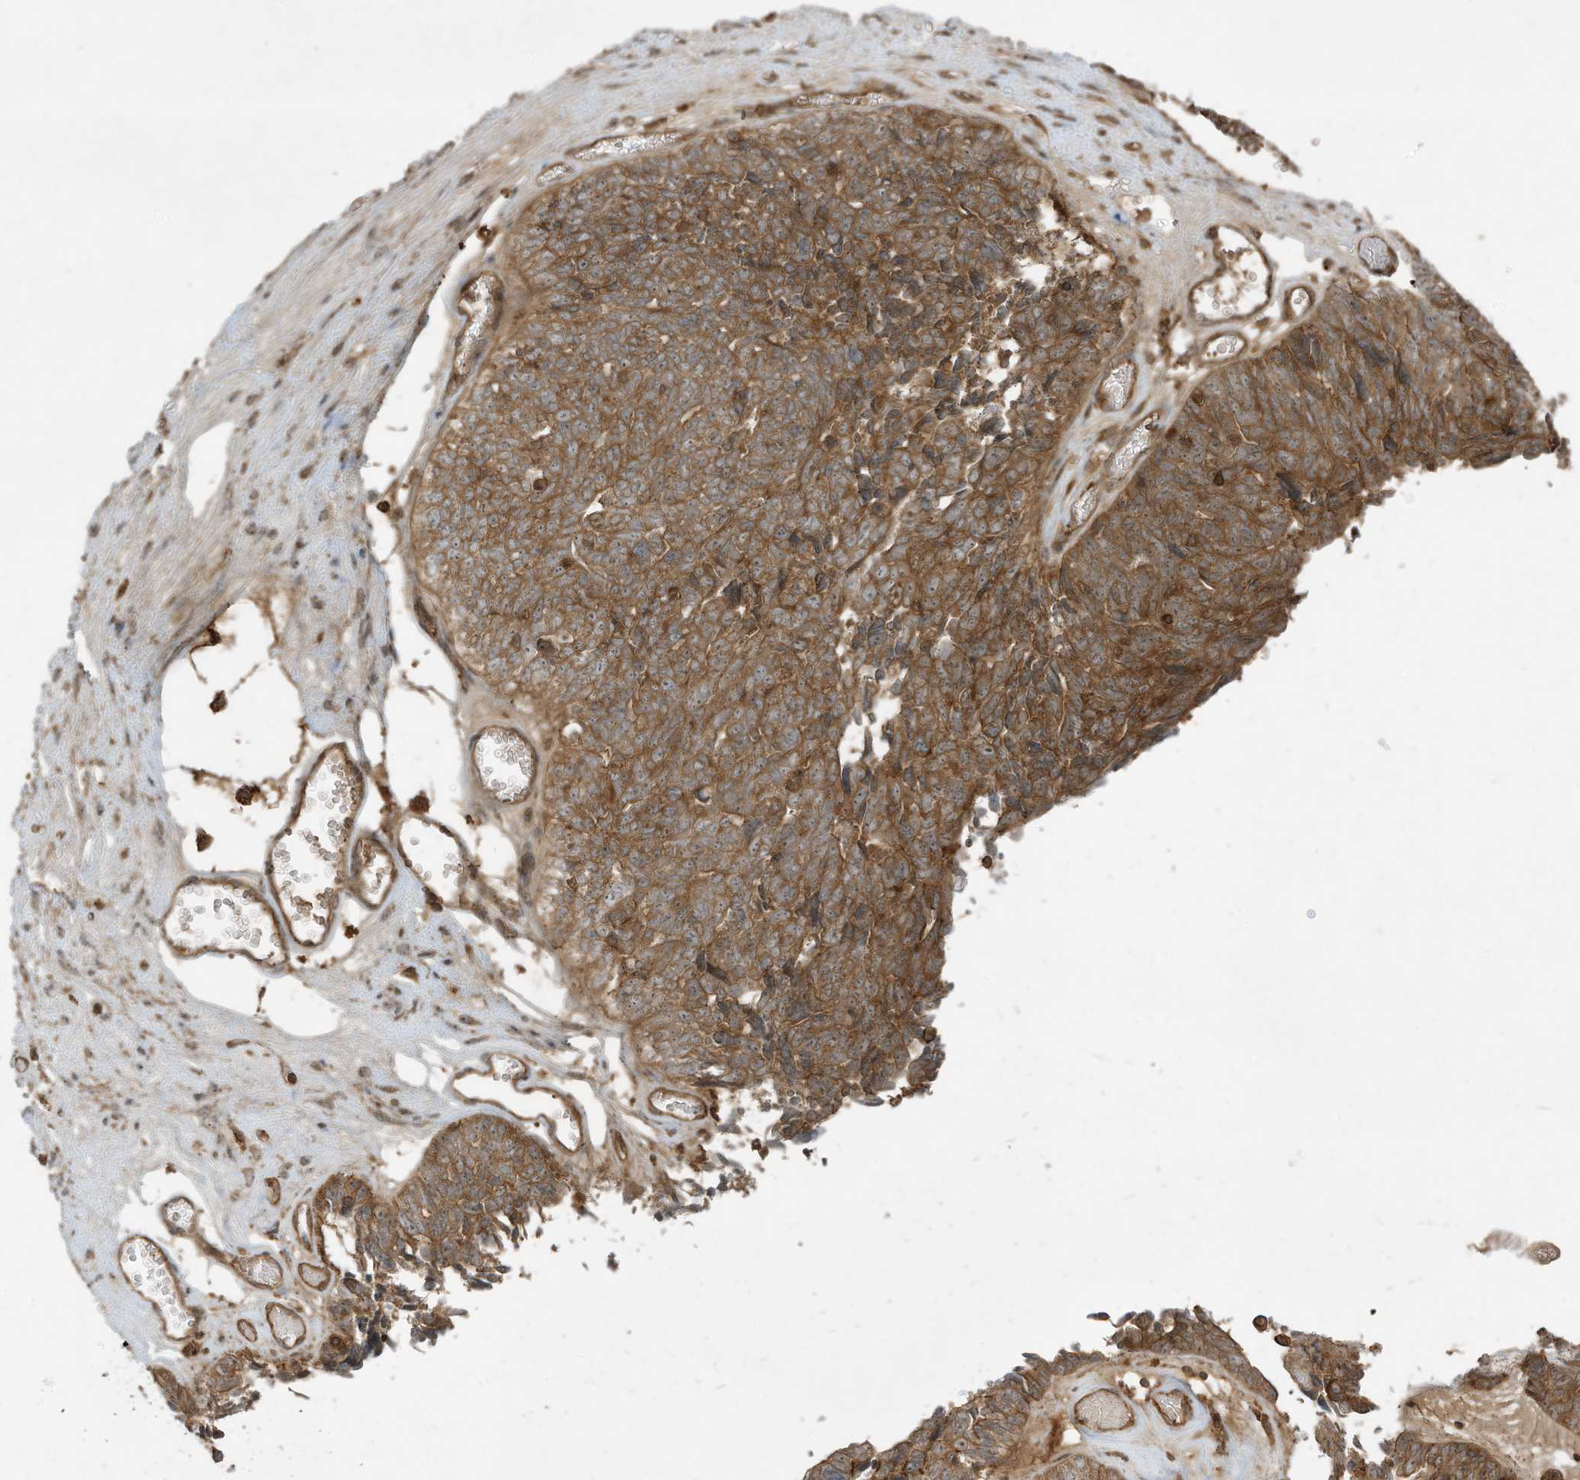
{"staining": {"intensity": "moderate", "quantity": ">75%", "location": "cytoplasmic/membranous"}, "tissue": "ovarian cancer", "cell_type": "Tumor cells", "image_type": "cancer", "snomed": [{"axis": "morphology", "description": "Cystadenocarcinoma, serous, NOS"}, {"axis": "topography", "description": "Ovary"}], "caption": "Serous cystadenocarcinoma (ovarian) stained for a protein (brown) demonstrates moderate cytoplasmic/membranous positive expression in about >75% of tumor cells.", "gene": "DDIT4", "patient": {"sex": "female", "age": 79}}